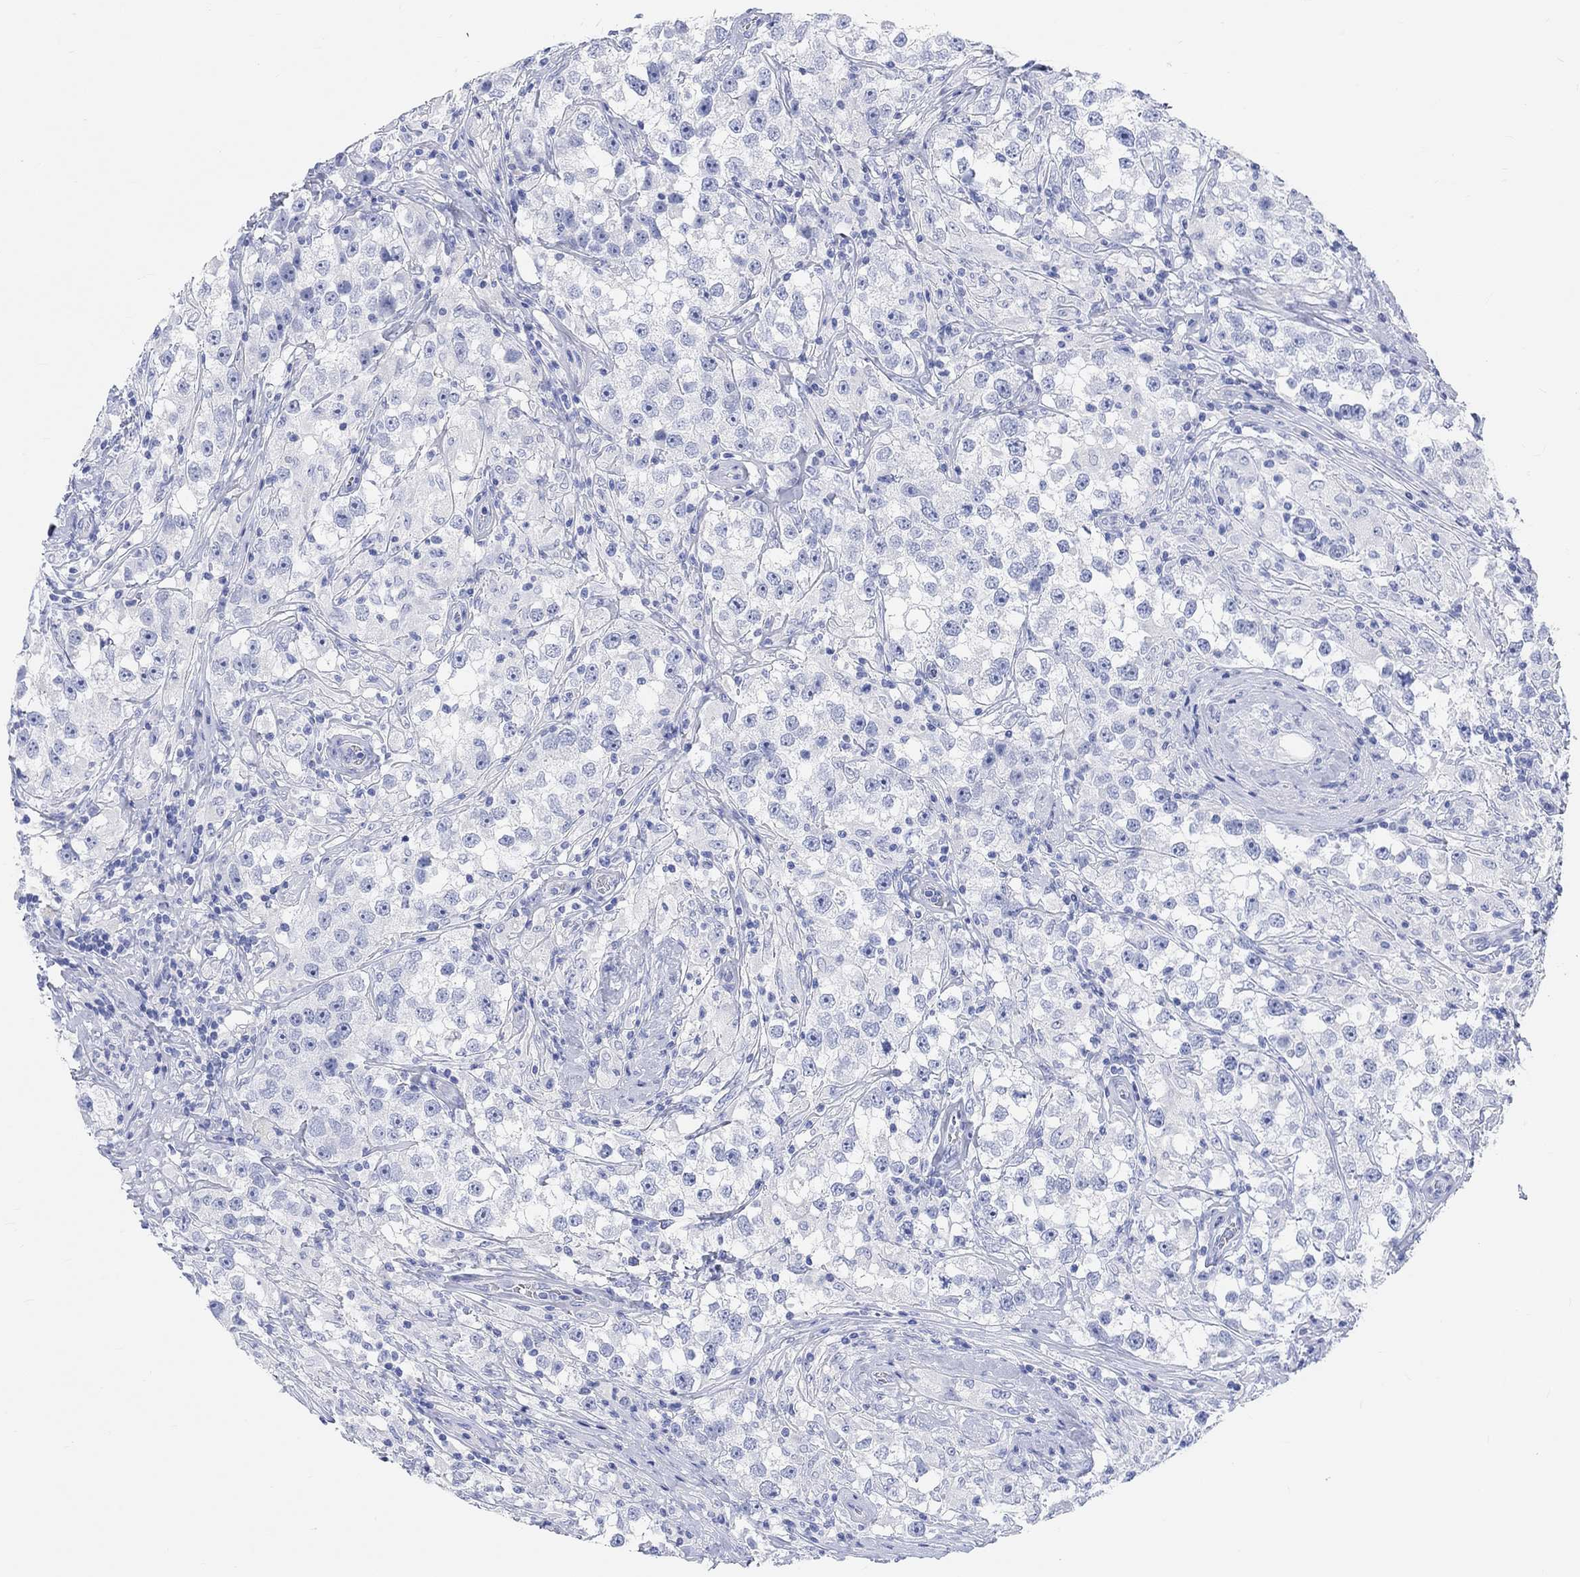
{"staining": {"intensity": "negative", "quantity": "none", "location": "none"}, "tissue": "testis cancer", "cell_type": "Tumor cells", "image_type": "cancer", "snomed": [{"axis": "morphology", "description": "Seminoma, NOS"}, {"axis": "topography", "description": "Testis"}], "caption": "High magnification brightfield microscopy of testis cancer (seminoma) stained with DAB (3,3'-diaminobenzidine) (brown) and counterstained with hematoxylin (blue): tumor cells show no significant staining.", "gene": "XIRP2", "patient": {"sex": "male", "age": 46}}